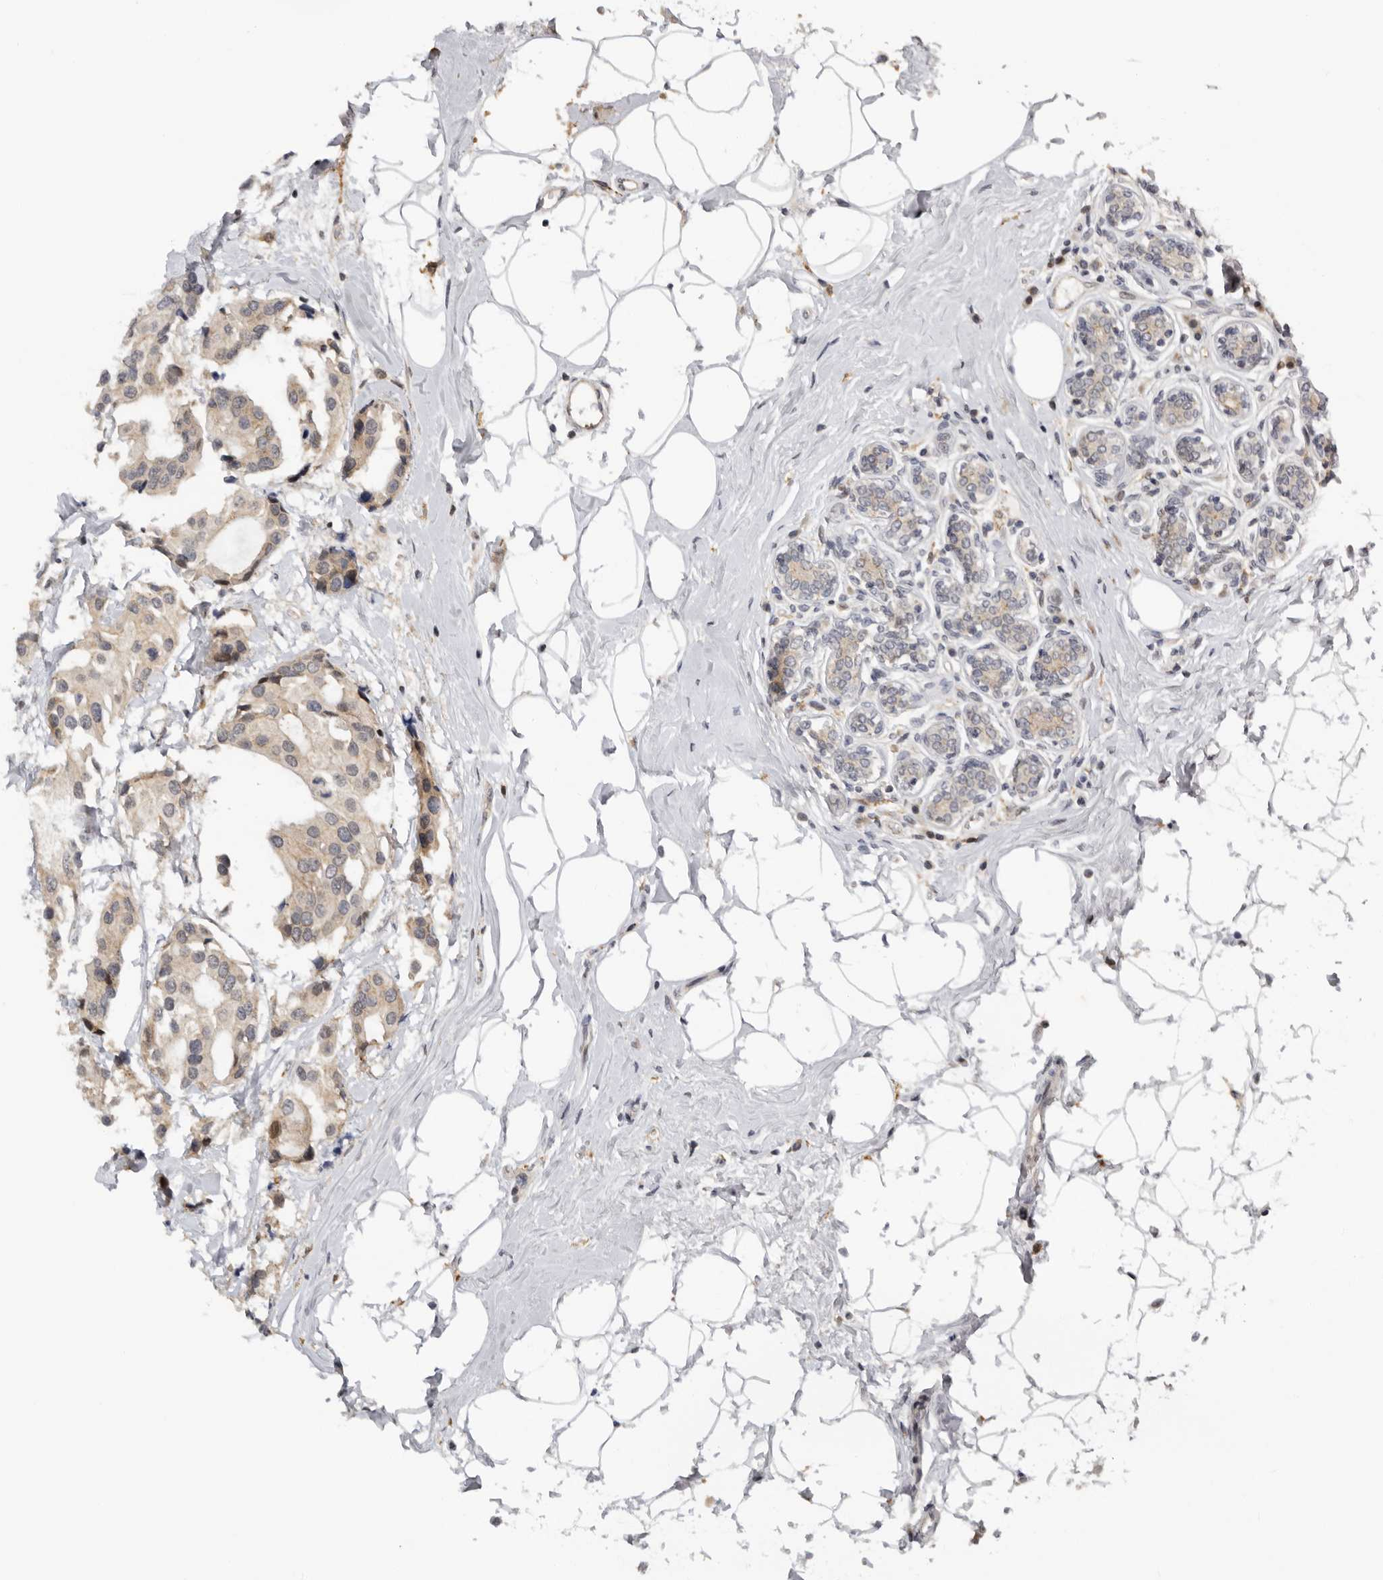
{"staining": {"intensity": "weak", "quantity": "25%-75%", "location": "cytoplasmic/membranous"}, "tissue": "breast cancer", "cell_type": "Tumor cells", "image_type": "cancer", "snomed": [{"axis": "morphology", "description": "Normal tissue, NOS"}, {"axis": "morphology", "description": "Duct carcinoma"}, {"axis": "topography", "description": "Breast"}], "caption": "Protein staining by immunohistochemistry demonstrates weak cytoplasmic/membranous staining in approximately 25%-75% of tumor cells in breast cancer.", "gene": "KIF2B", "patient": {"sex": "female", "age": 39}}